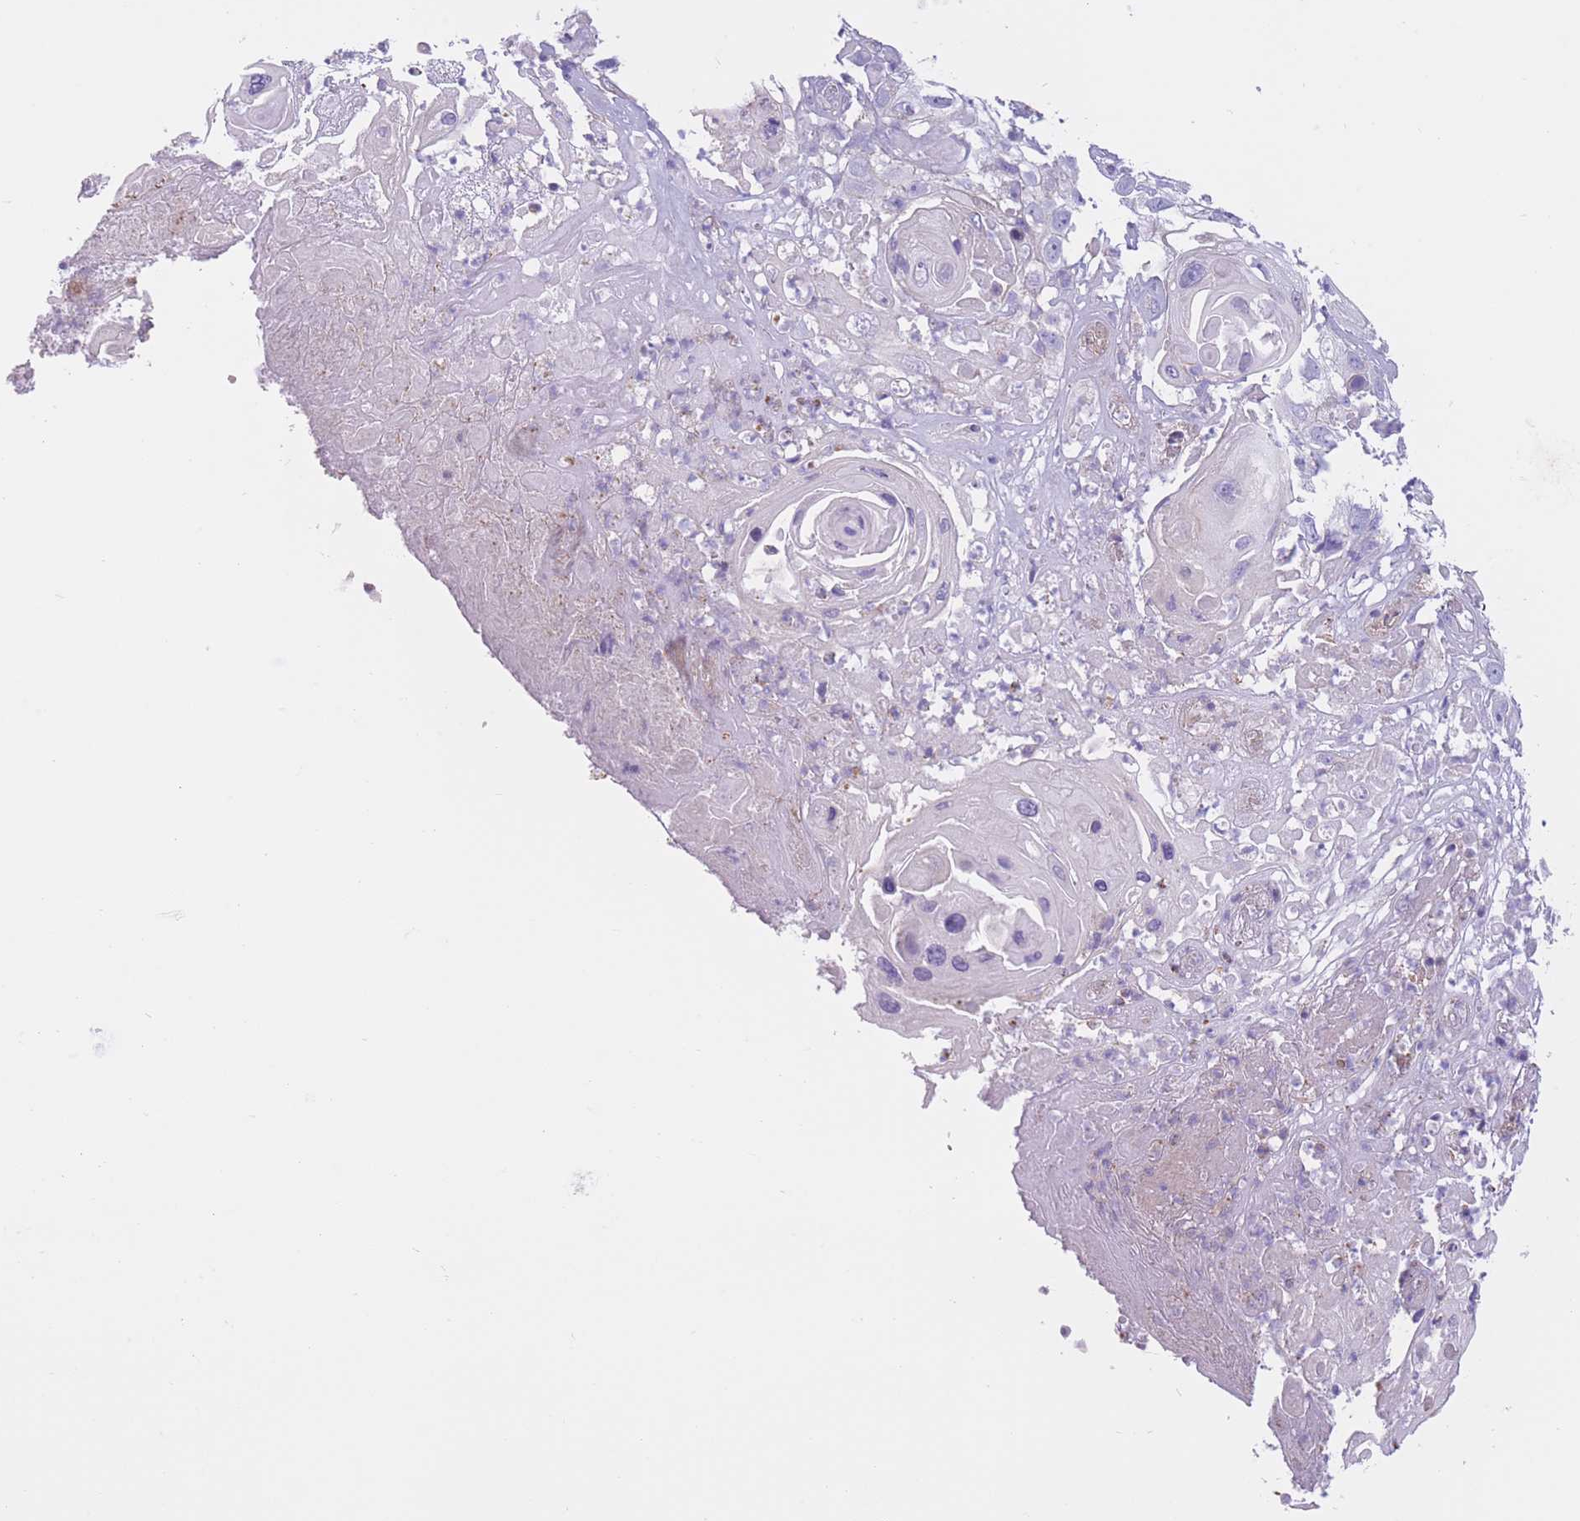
{"staining": {"intensity": "negative", "quantity": "none", "location": "none"}, "tissue": "skin cancer", "cell_type": "Tumor cells", "image_type": "cancer", "snomed": [{"axis": "morphology", "description": "Squamous cell carcinoma, NOS"}, {"axis": "topography", "description": "Skin"}], "caption": "A high-resolution histopathology image shows immunohistochemistry staining of skin squamous cell carcinoma, which shows no significant staining in tumor cells. (Immunohistochemistry, brightfield microscopy, high magnification).", "gene": "PDHA1", "patient": {"sex": "male", "age": 55}}